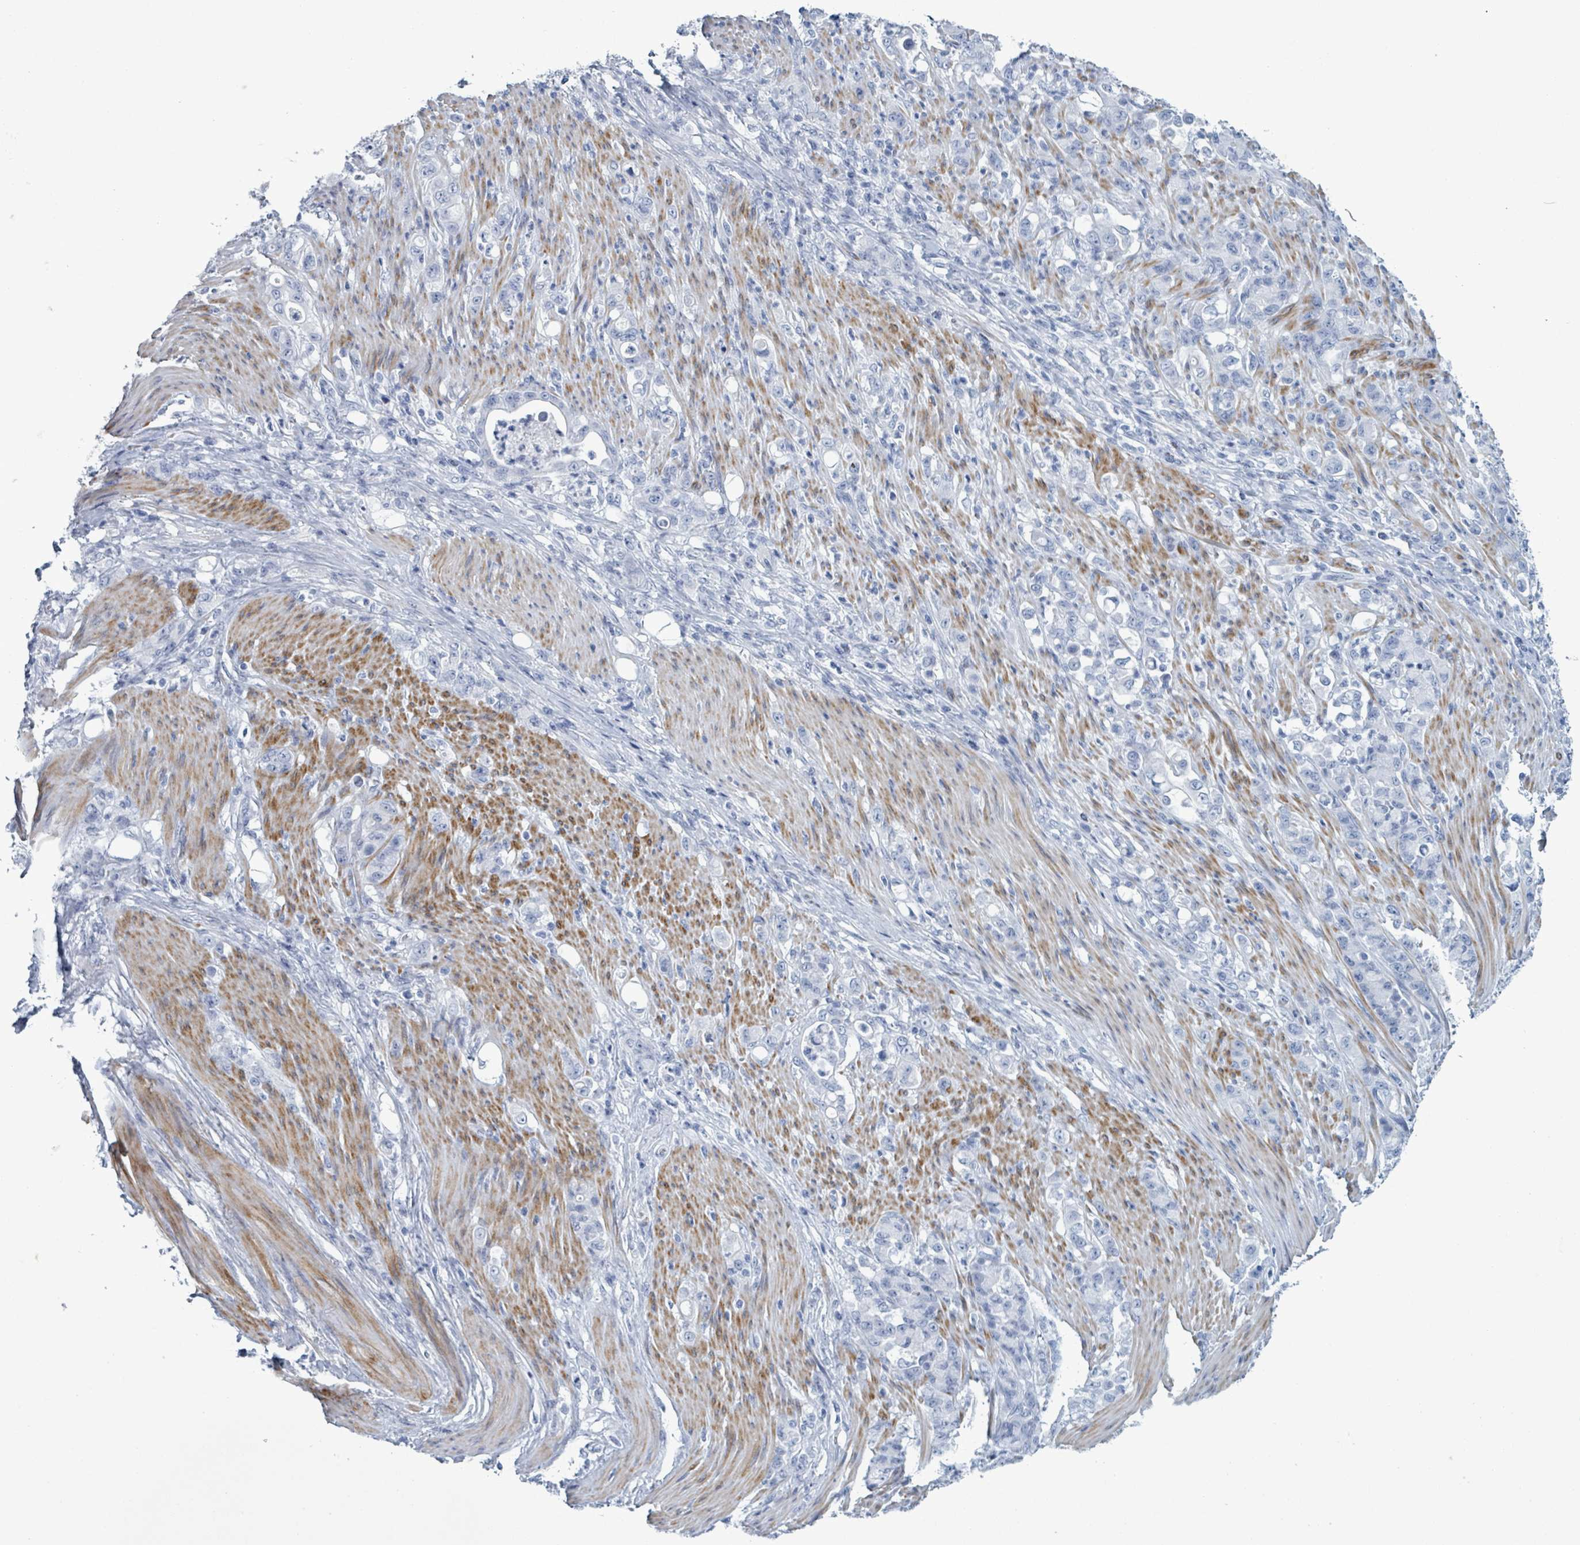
{"staining": {"intensity": "negative", "quantity": "none", "location": "none"}, "tissue": "stomach cancer", "cell_type": "Tumor cells", "image_type": "cancer", "snomed": [{"axis": "morphology", "description": "Normal tissue, NOS"}, {"axis": "morphology", "description": "Adenocarcinoma, NOS"}, {"axis": "topography", "description": "Stomach"}], "caption": "A photomicrograph of human adenocarcinoma (stomach) is negative for staining in tumor cells. (DAB (3,3'-diaminobenzidine) immunohistochemistry, high magnification).", "gene": "ZNF771", "patient": {"sex": "female", "age": 79}}